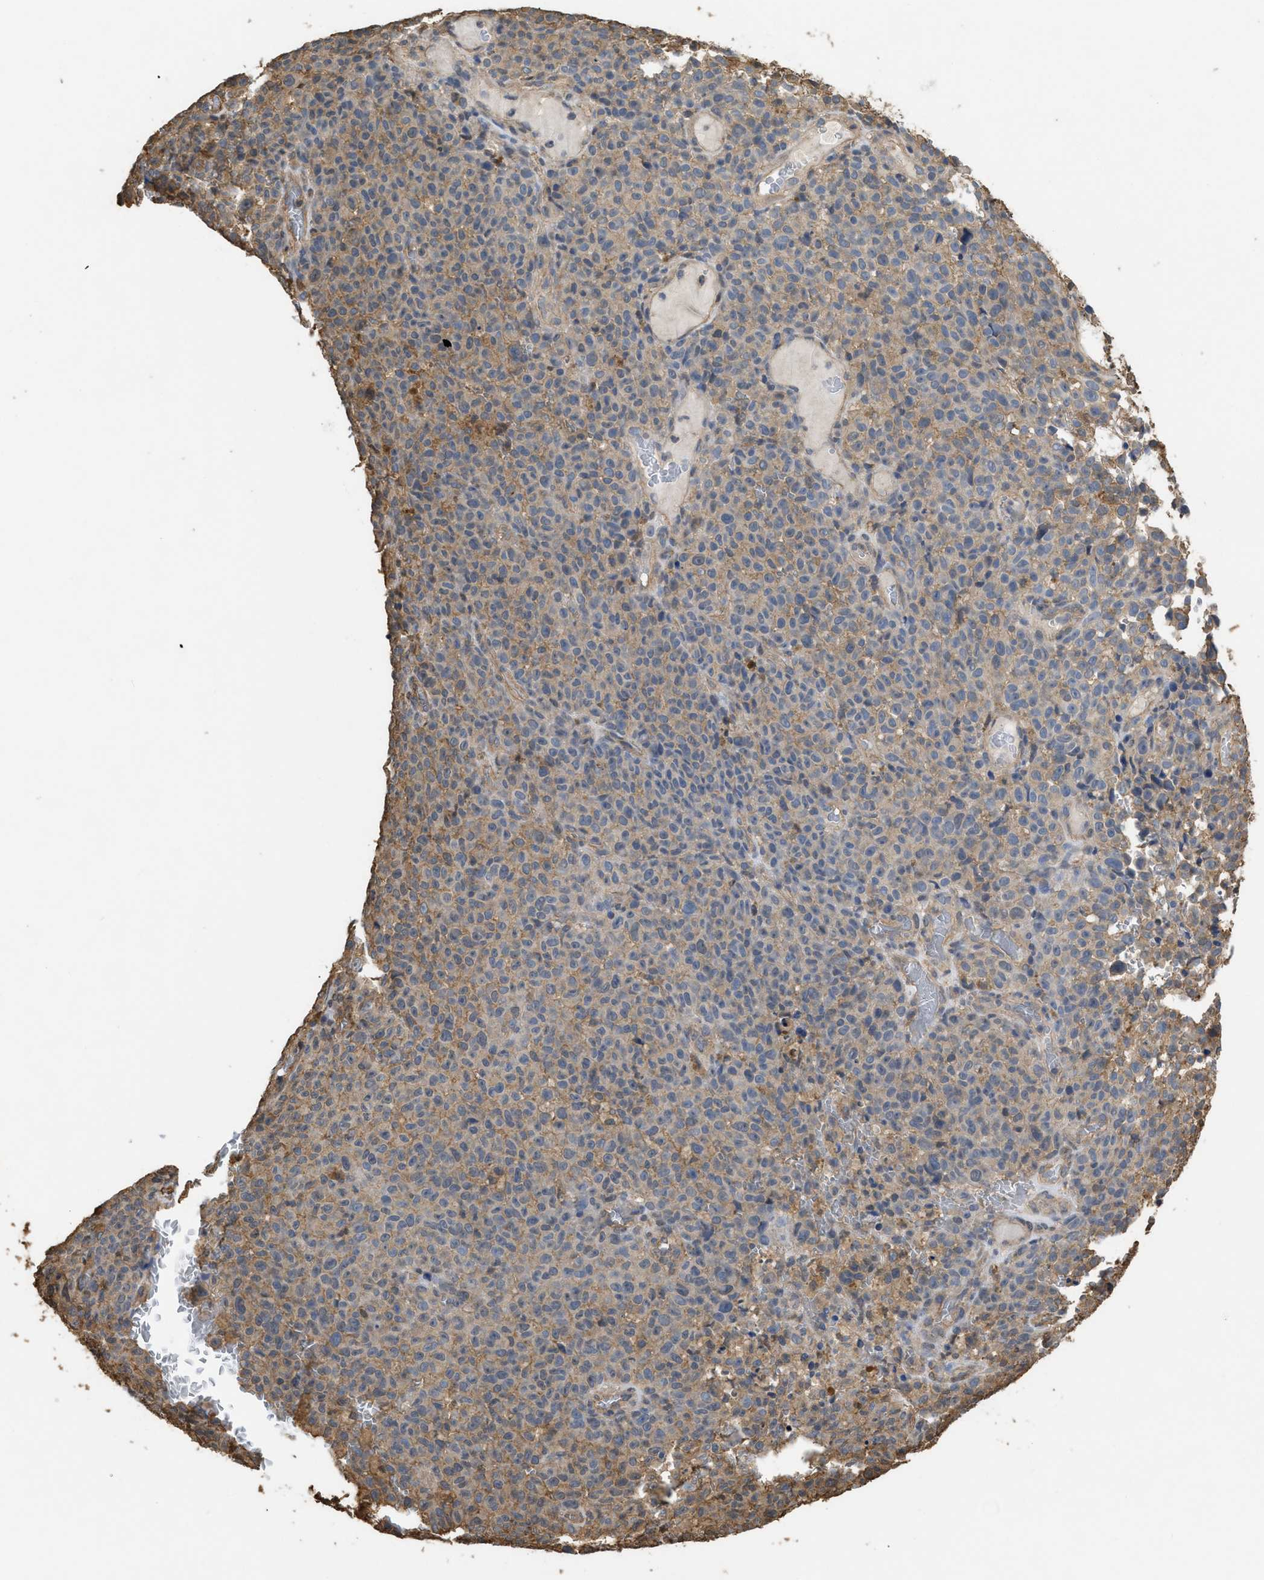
{"staining": {"intensity": "weak", "quantity": "25%-75%", "location": "cytoplasmic/membranous"}, "tissue": "melanoma", "cell_type": "Tumor cells", "image_type": "cancer", "snomed": [{"axis": "morphology", "description": "Malignant melanoma, NOS"}, {"axis": "topography", "description": "Skin"}], "caption": "Immunohistochemical staining of human malignant melanoma shows low levels of weak cytoplasmic/membranous protein positivity in about 25%-75% of tumor cells.", "gene": "CALM1", "patient": {"sex": "female", "age": 82}}